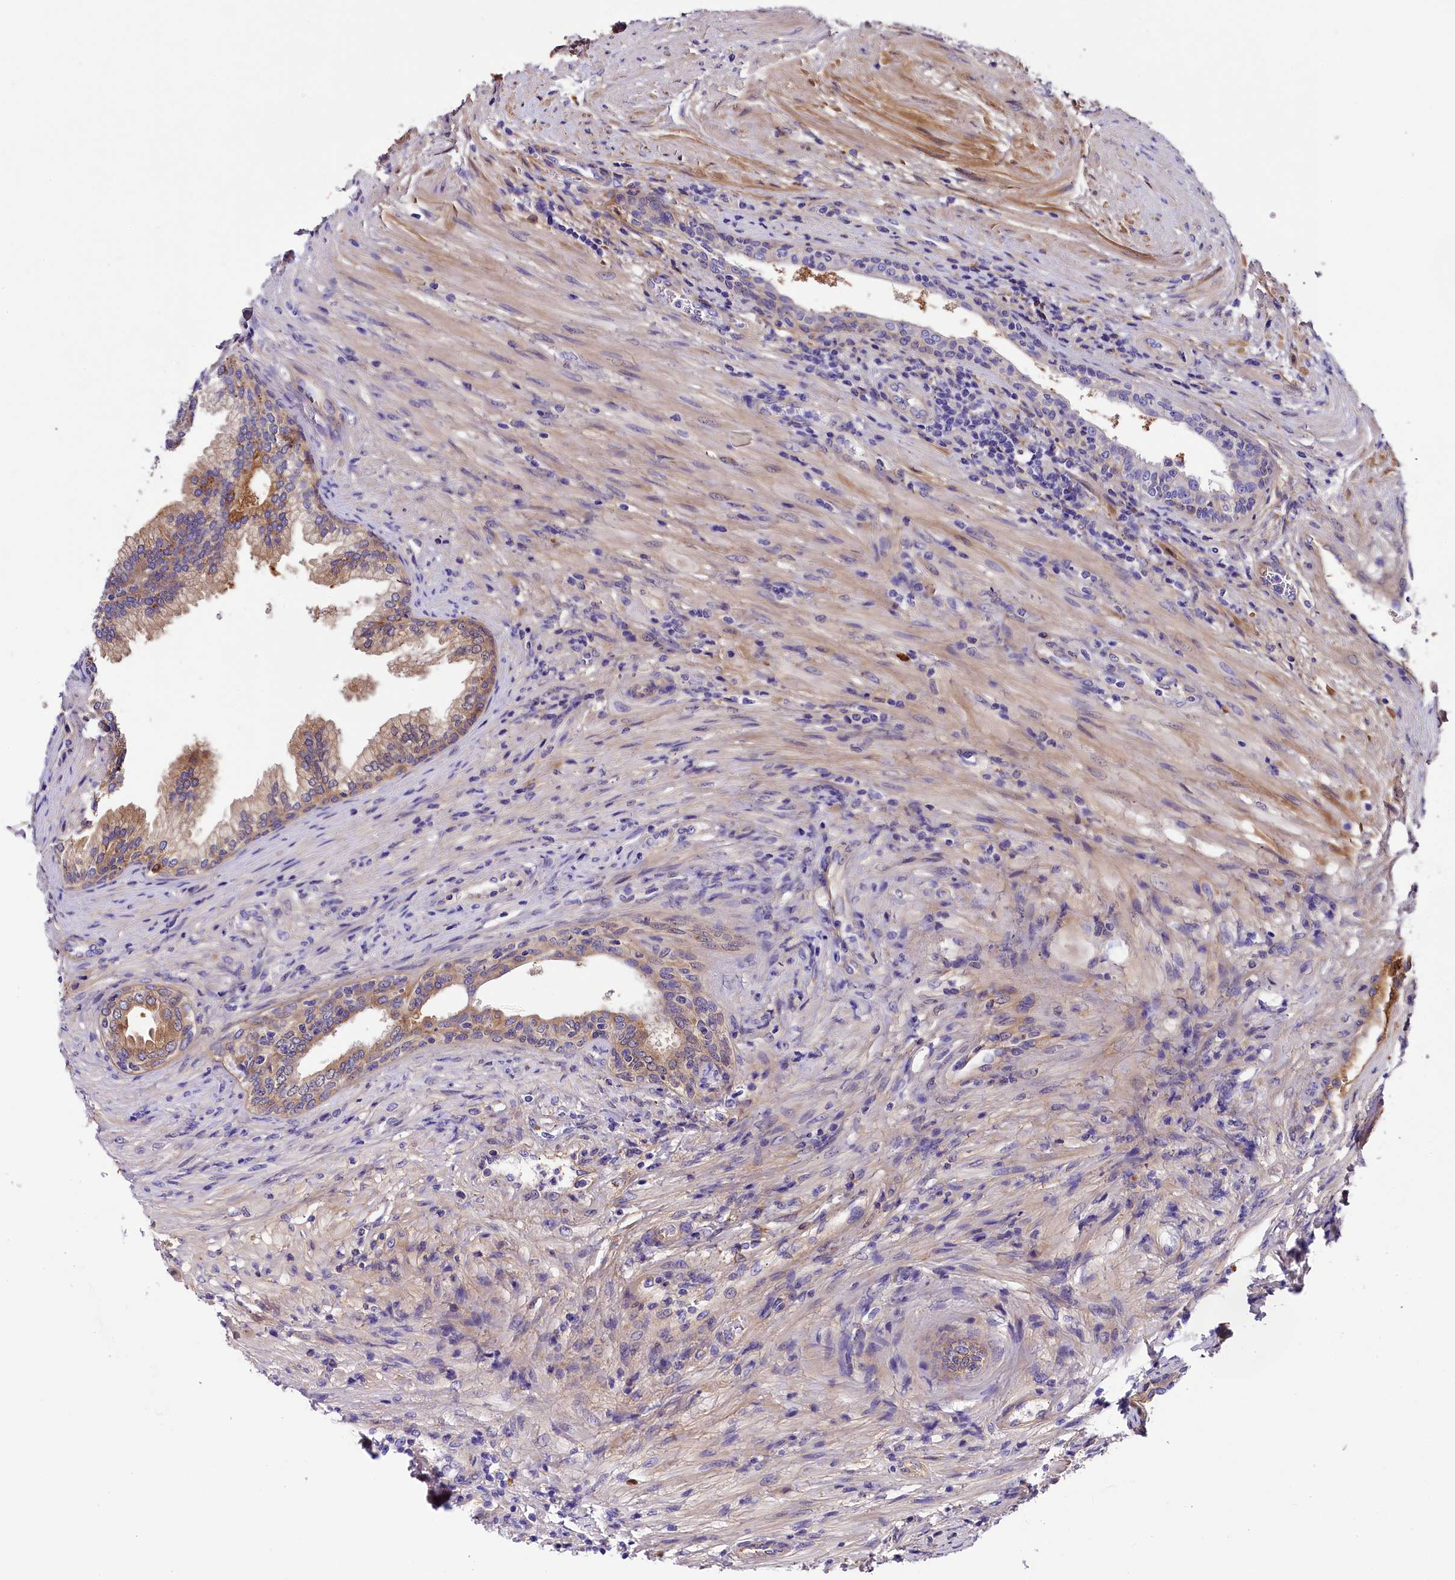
{"staining": {"intensity": "moderate", "quantity": "25%-75%", "location": "cytoplasmic/membranous"}, "tissue": "prostate", "cell_type": "Glandular cells", "image_type": "normal", "snomed": [{"axis": "morphology", "description": "Normal tissue, NOS"}, {"axis": "topography", "description": "Prostate"}], "caption": "This is a histology image of immunohistochemistry staining of normal prostate, which shows moderate positivity in the cytoplasmic/membranous of glandular cells.", "gene": "SOD3", "patient": {"sex": "male", "age": 76}}